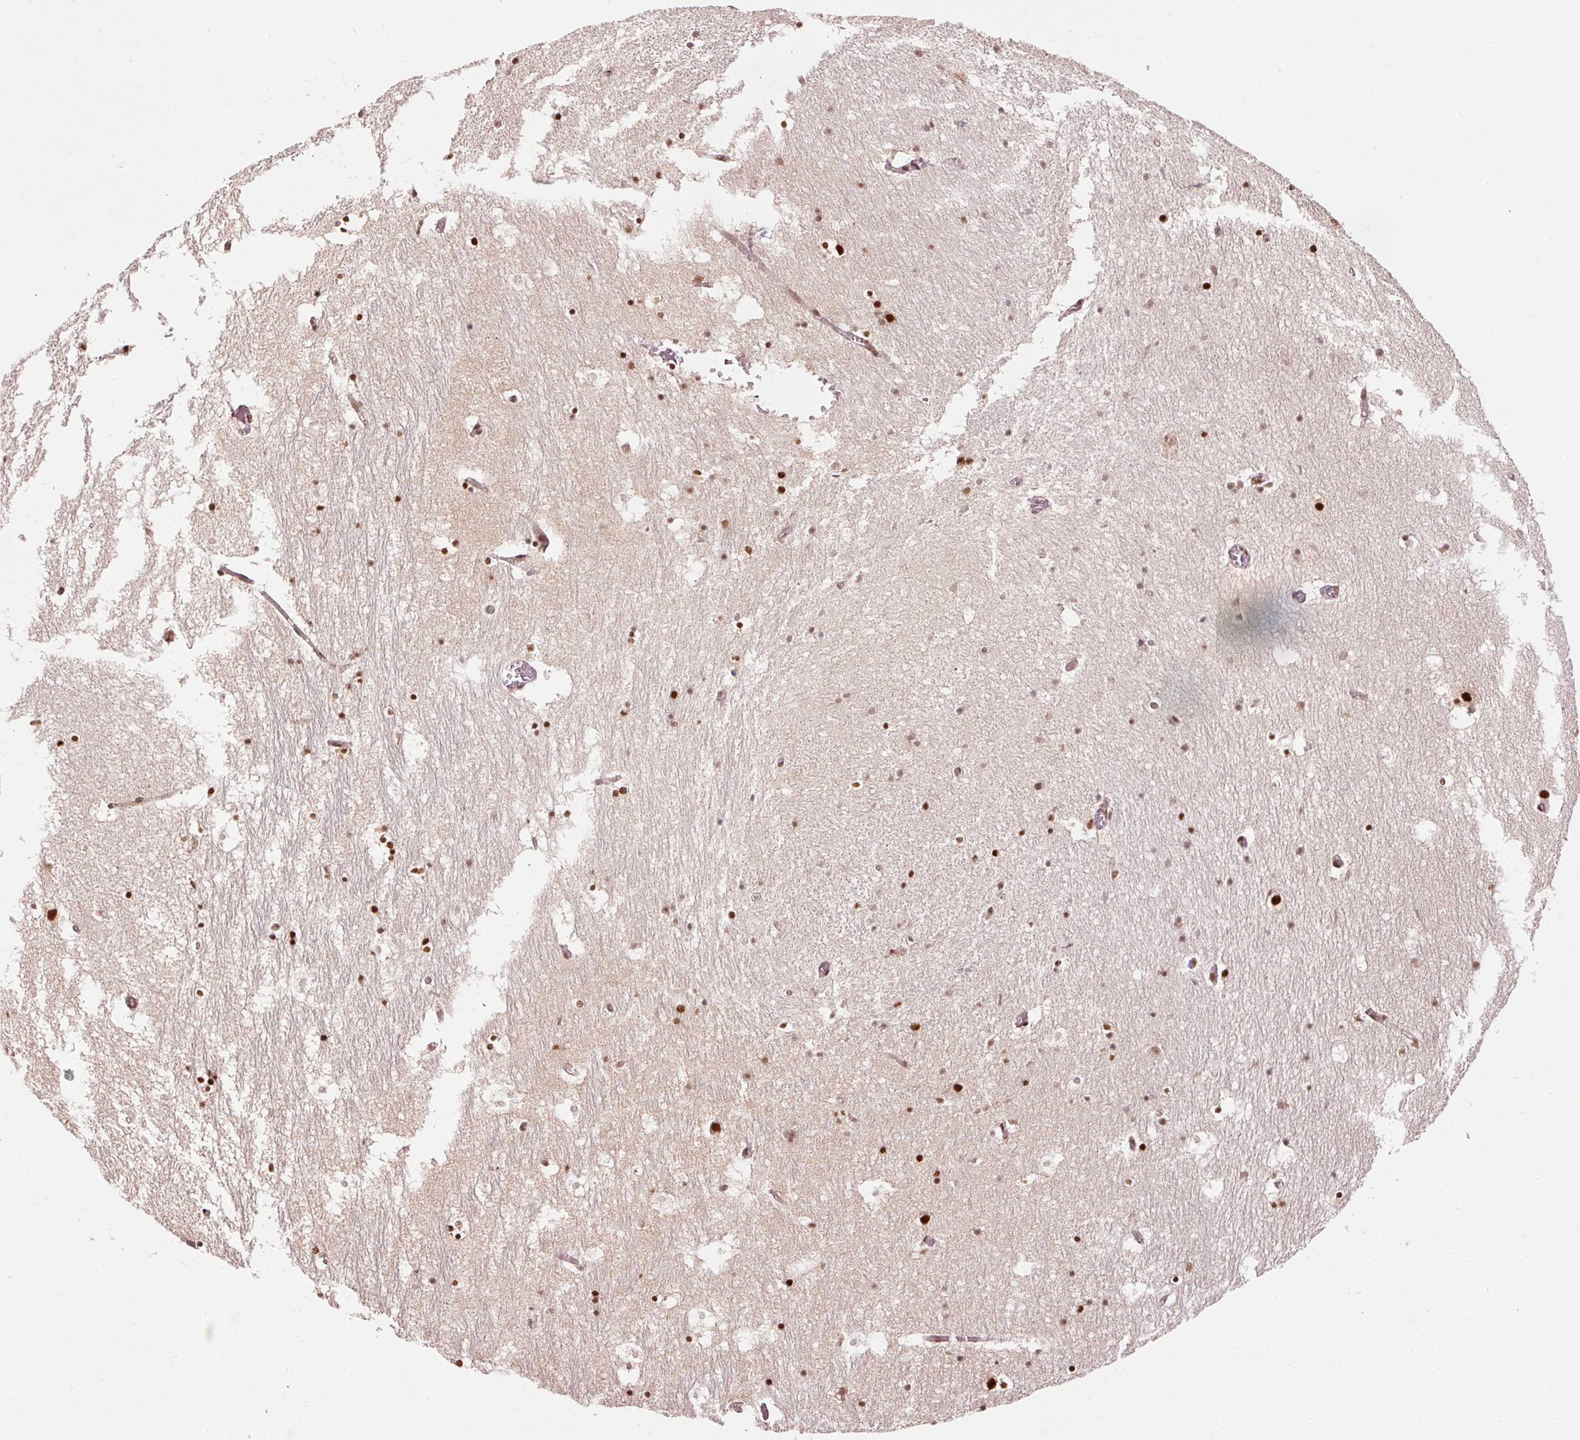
{"staining": {"intensity": "strong", "quantity": ">75%", "location": "nuclear"}, "tissue": "hippocampus", "cell_type": "Glial cells", "image_type": "normal", "snomed": [{"axis": "morphology", "description": "Normal tissue, NOS"}, {"axis": "topography", "description": "Hippocampus"}], "caption": "A brown stain labels strong nuclear positivity of a protein in glial cells of unremarkable human hippocampus. (DAB = brown stain, brightfield microscopy at high magnification).", "gene": "ZBTB44", "patient": {"sex": "female", "age": 52}}